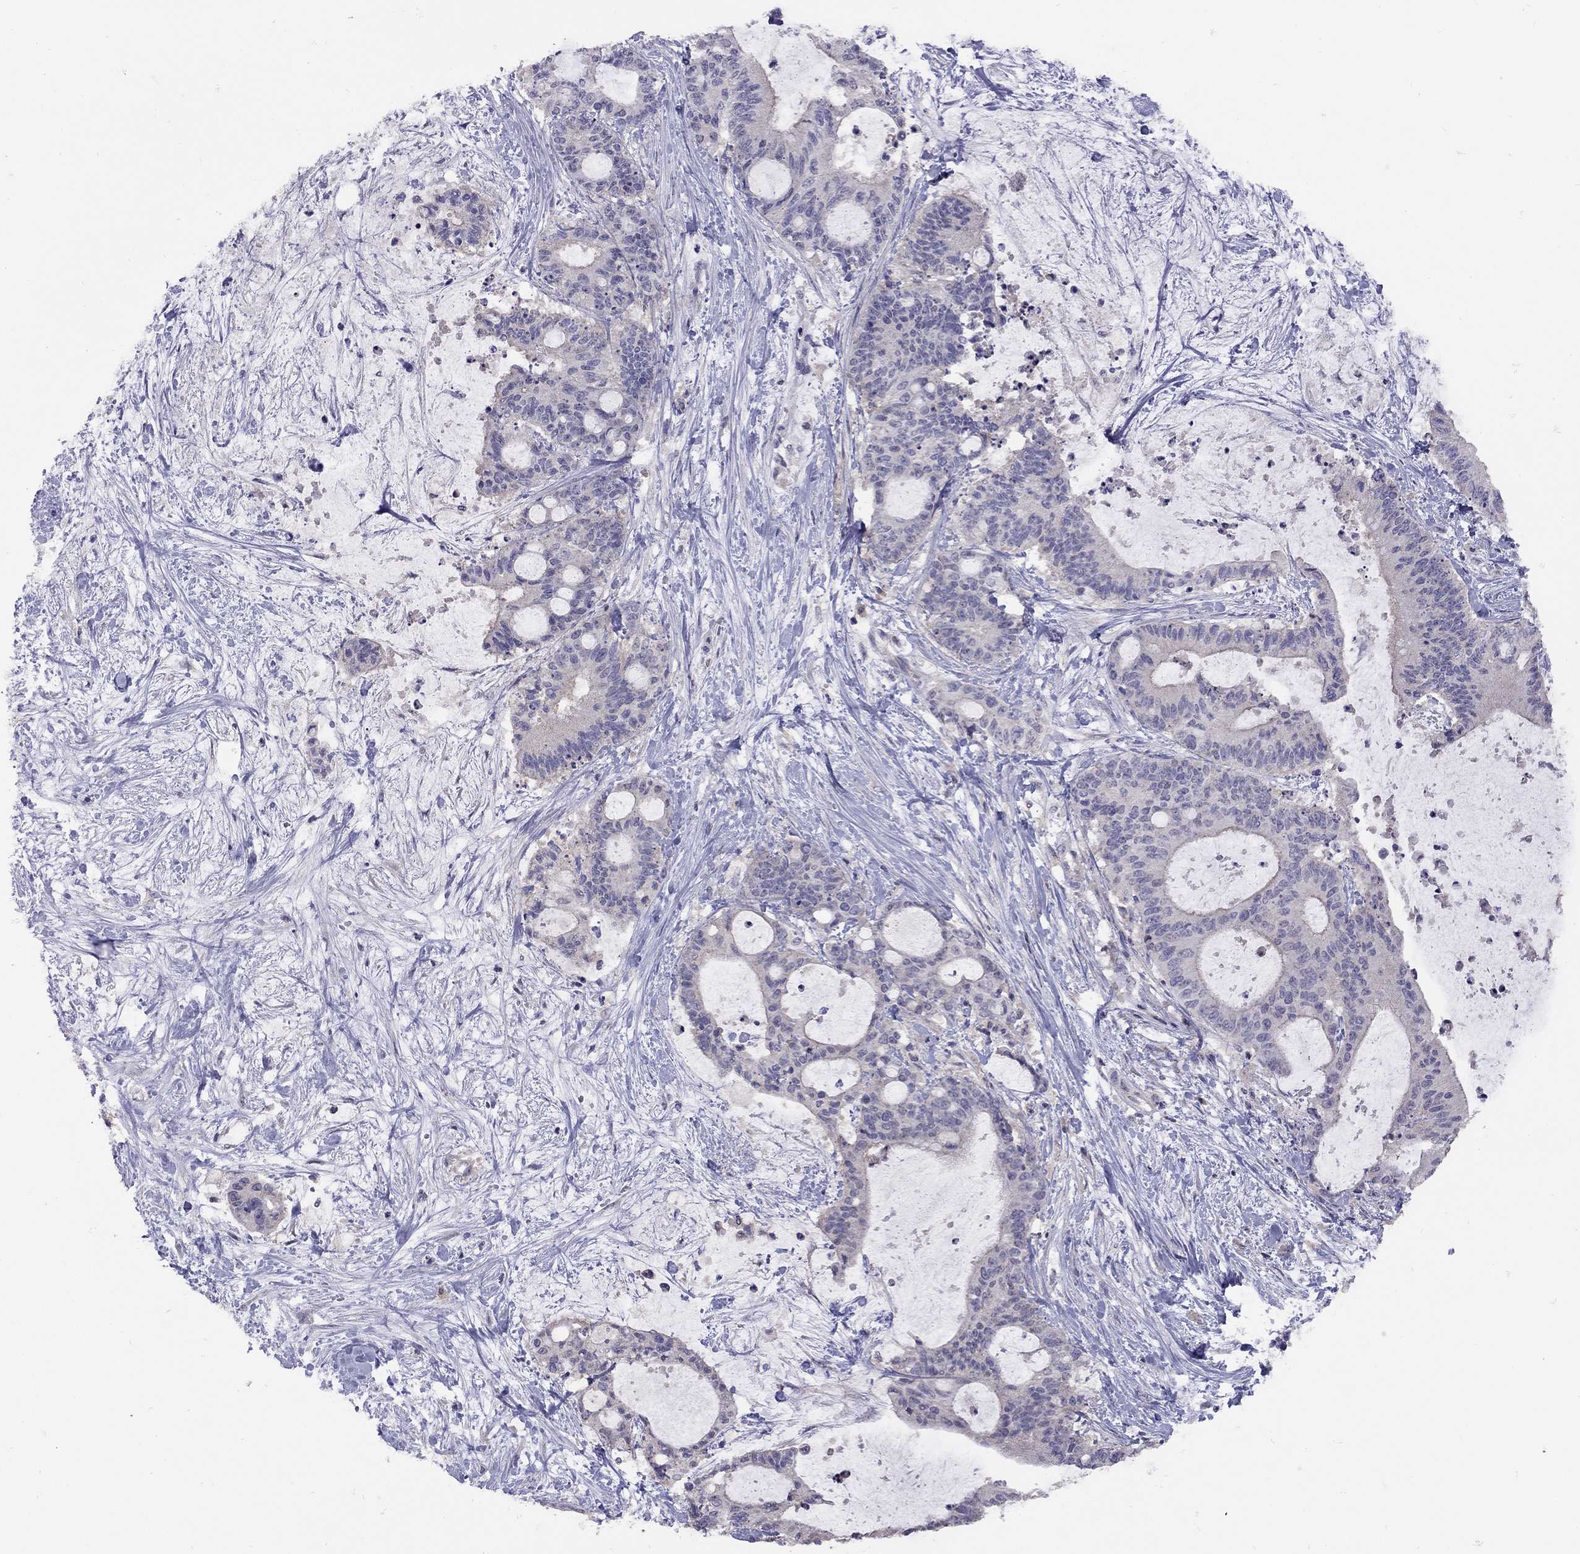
{"staining": {"intensity": "negative", "quantity": "none", "location": "none"}, "tissue": "liver cancer", "cell_type": "Tumor cells", "image_type": "cancer", "snomed": [{"axis": "morphology", "description": "Cholangiocarcinoma"}, {"axis": "topography", "description": "Liver"}], "caption": "Immunohistochemistry (IHC) of human liver cancer (cholangiocarcinoma) demonstrates no expression in tumor cells. The staining is performed using DAB (3,3'-diaminobenzidine) brown chromogen with nuclei counter-stained in using hematoxylin.", "gene": "RTP5", "patient": {"sex": "female", "age": 73}}